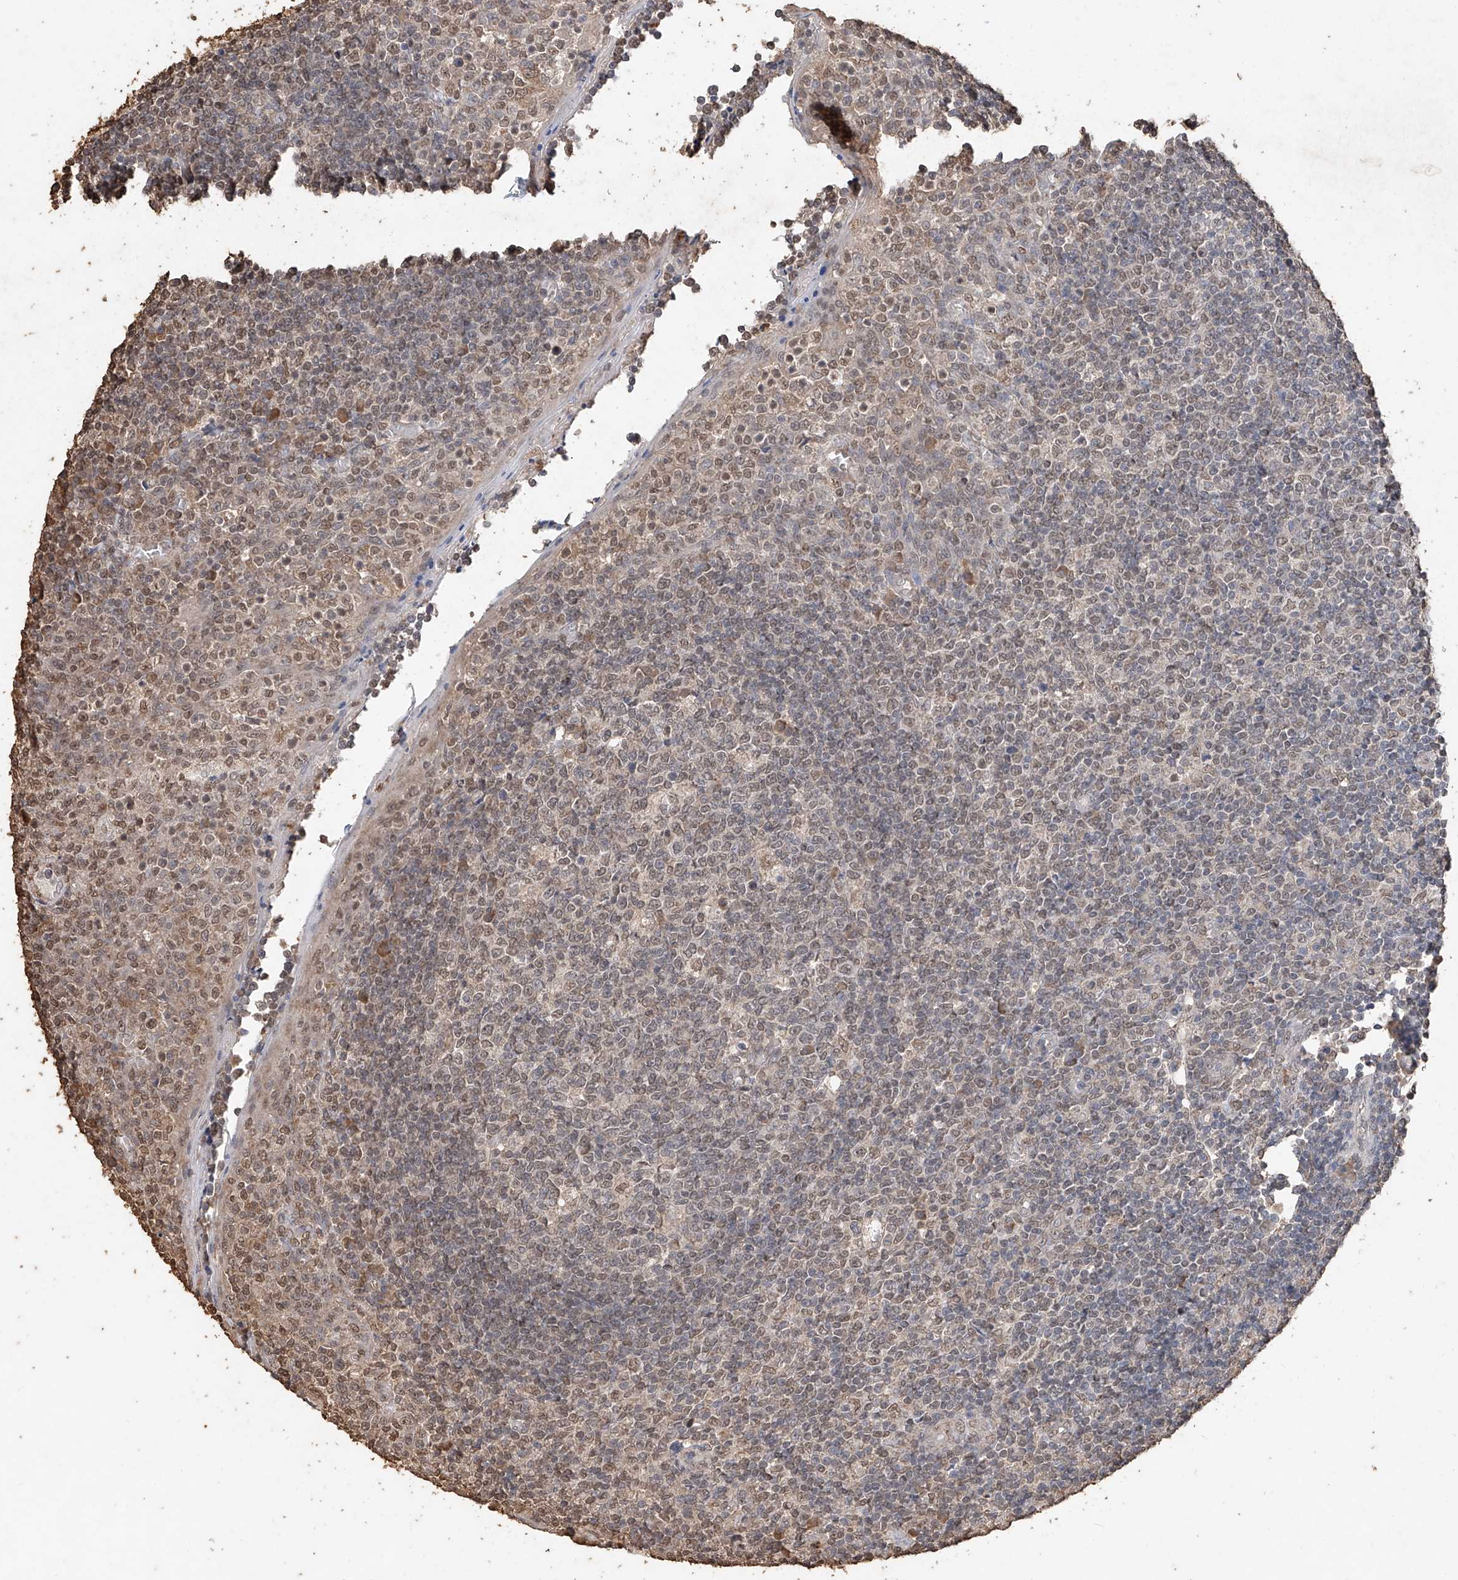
{"staining": {"intensity": "weak", "quantity": "<25%", "location": "nuclear"}, "tissue": "tonsil", "cell_type": "Germinal center cells", "image_type": "normal", "snomed": [{"axis": "morphology", "description": "Normal tissue, NOS"}, {"axis": "topography", "description": "Tonsil"}], "caption": "Protein analysis of unremarkable tonsil reveals no significant staining in germinal center cells. The staining is performed using DAB brown chromogen with nuclei counter-stained in using hematoxylin.", "gene": "ELOVL1", "patient": {"sex": "female", "age": 19}}